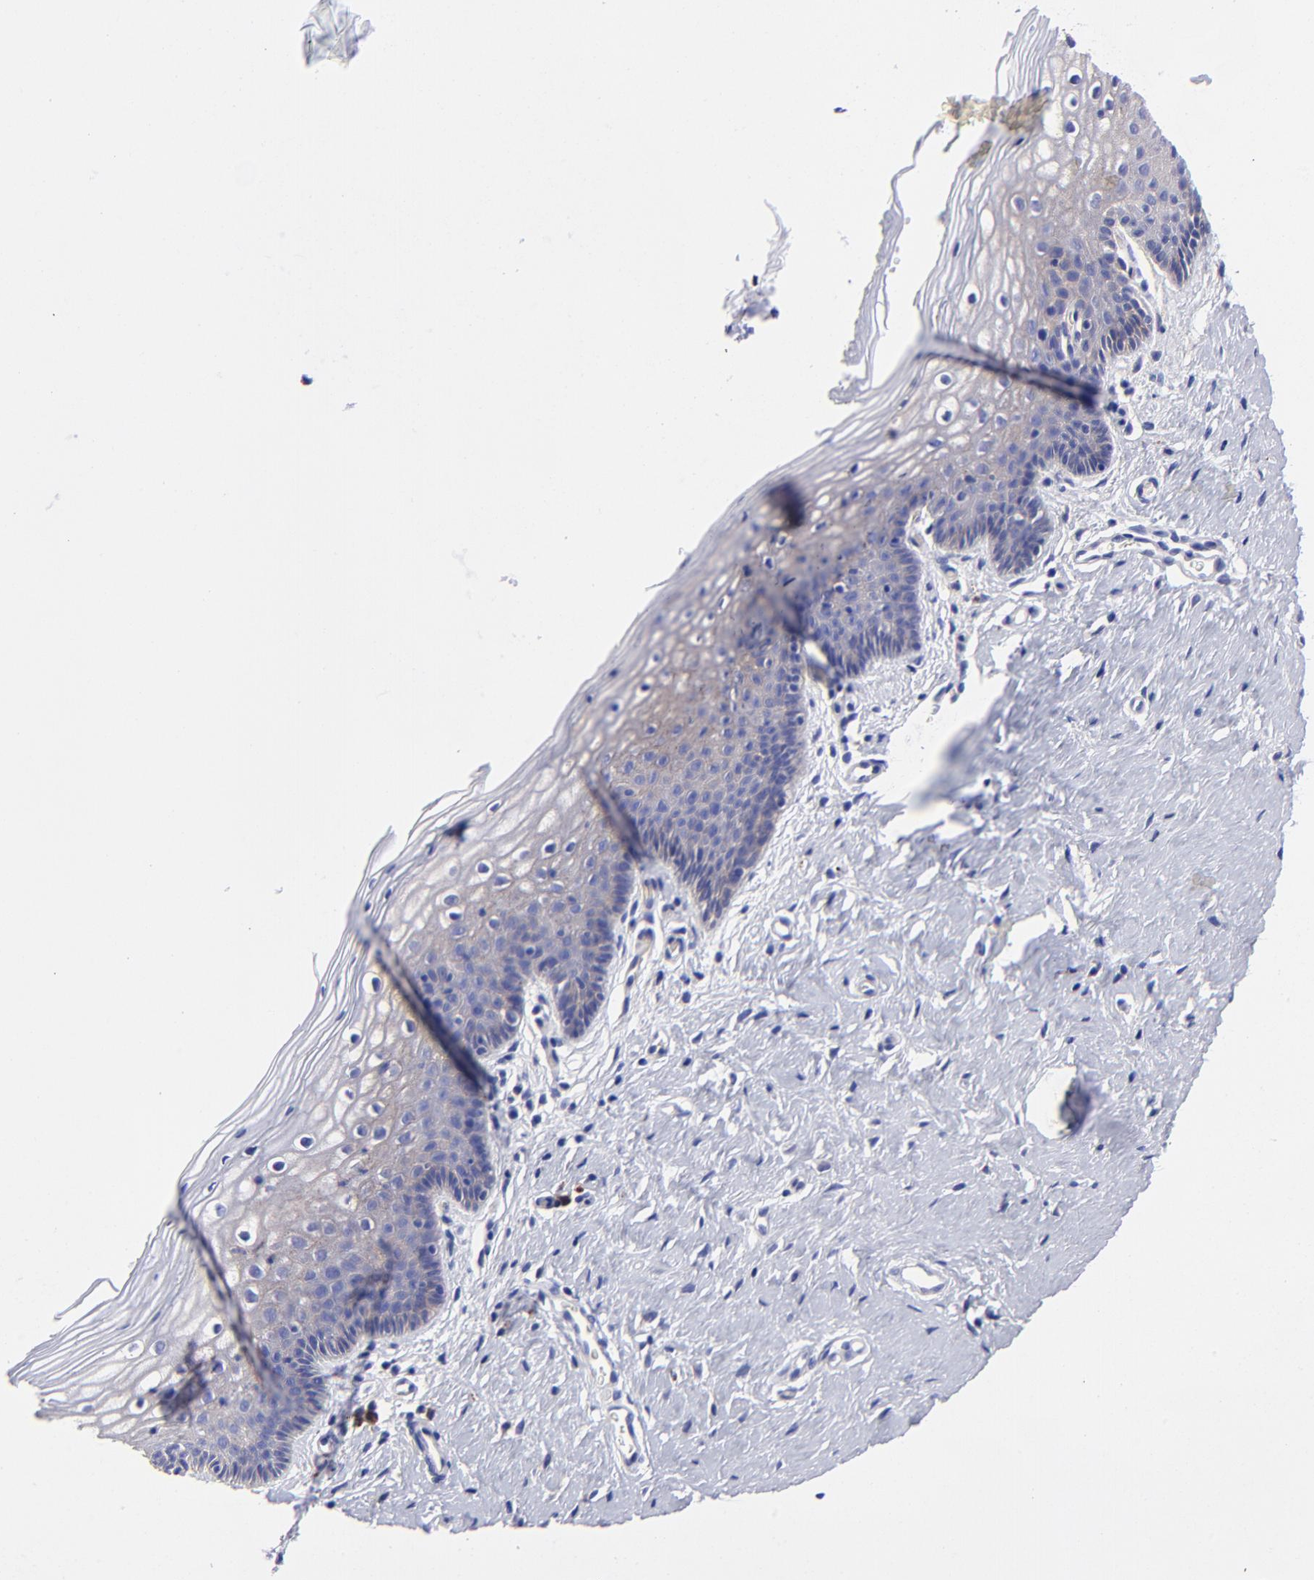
{"staining": {"intensity": "weak", "quantity": "25%-75%", "location": "cytoplasmic/membranous"}, "tissue": "vagina", "cell_type": "Squamous epithelial cells", "image_type": "normal", "snomed": [{"axis": "morphology", "description": "Normal tissue, NOS"}, {"axis": "topography", "description": "Vagina"}], "caption": "Immunohistochemistry (DAB (3,3'-diaminobenzidine)) staining of normal vagina exhibits weak cytoplasmic/membranous protein positivity in about 25%-75% of squamous epithelial cells.", "gene": "PPFIBP1", "patient": {"sex": "female", "age": 46}}